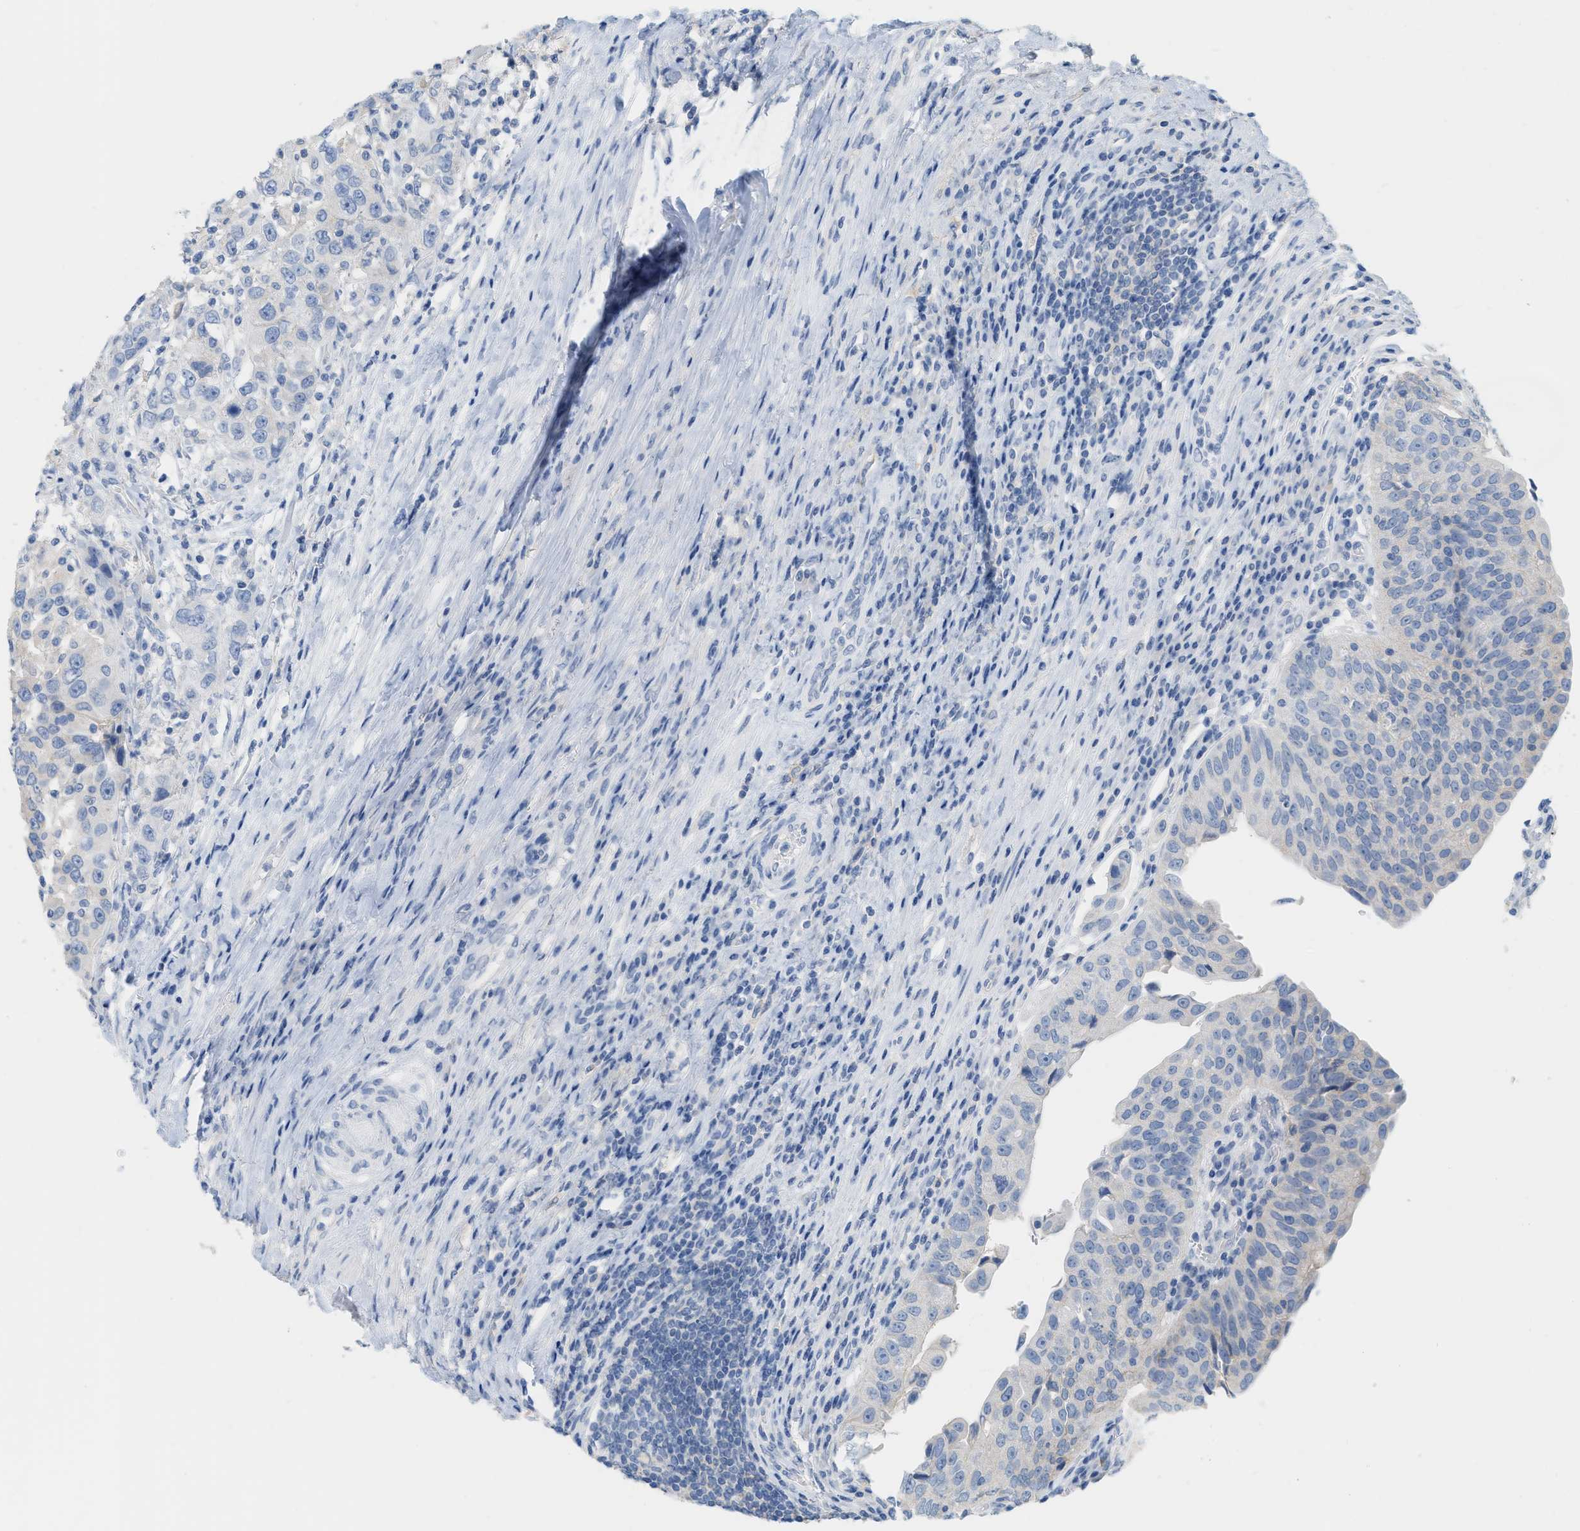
{"staining": {"intensity": "negative", "quantity": "none", "location": "none"}, "tissue": "urothelial cancer", "cell_type": "Tumor cells", "image_type": "cancer", "snomed": [{"axis": "morphology", "description": "Urothelial carcinoma, High grade"}, {"axis": "topography", "description": "Urinary bladder"}], "caption": "This is a photomicrograph of IHC staining of urothelial cancer, which shows no positivity in tumor cells.", "gene": "PAPPA", "patient": {"sex": "female", "age": 80}}